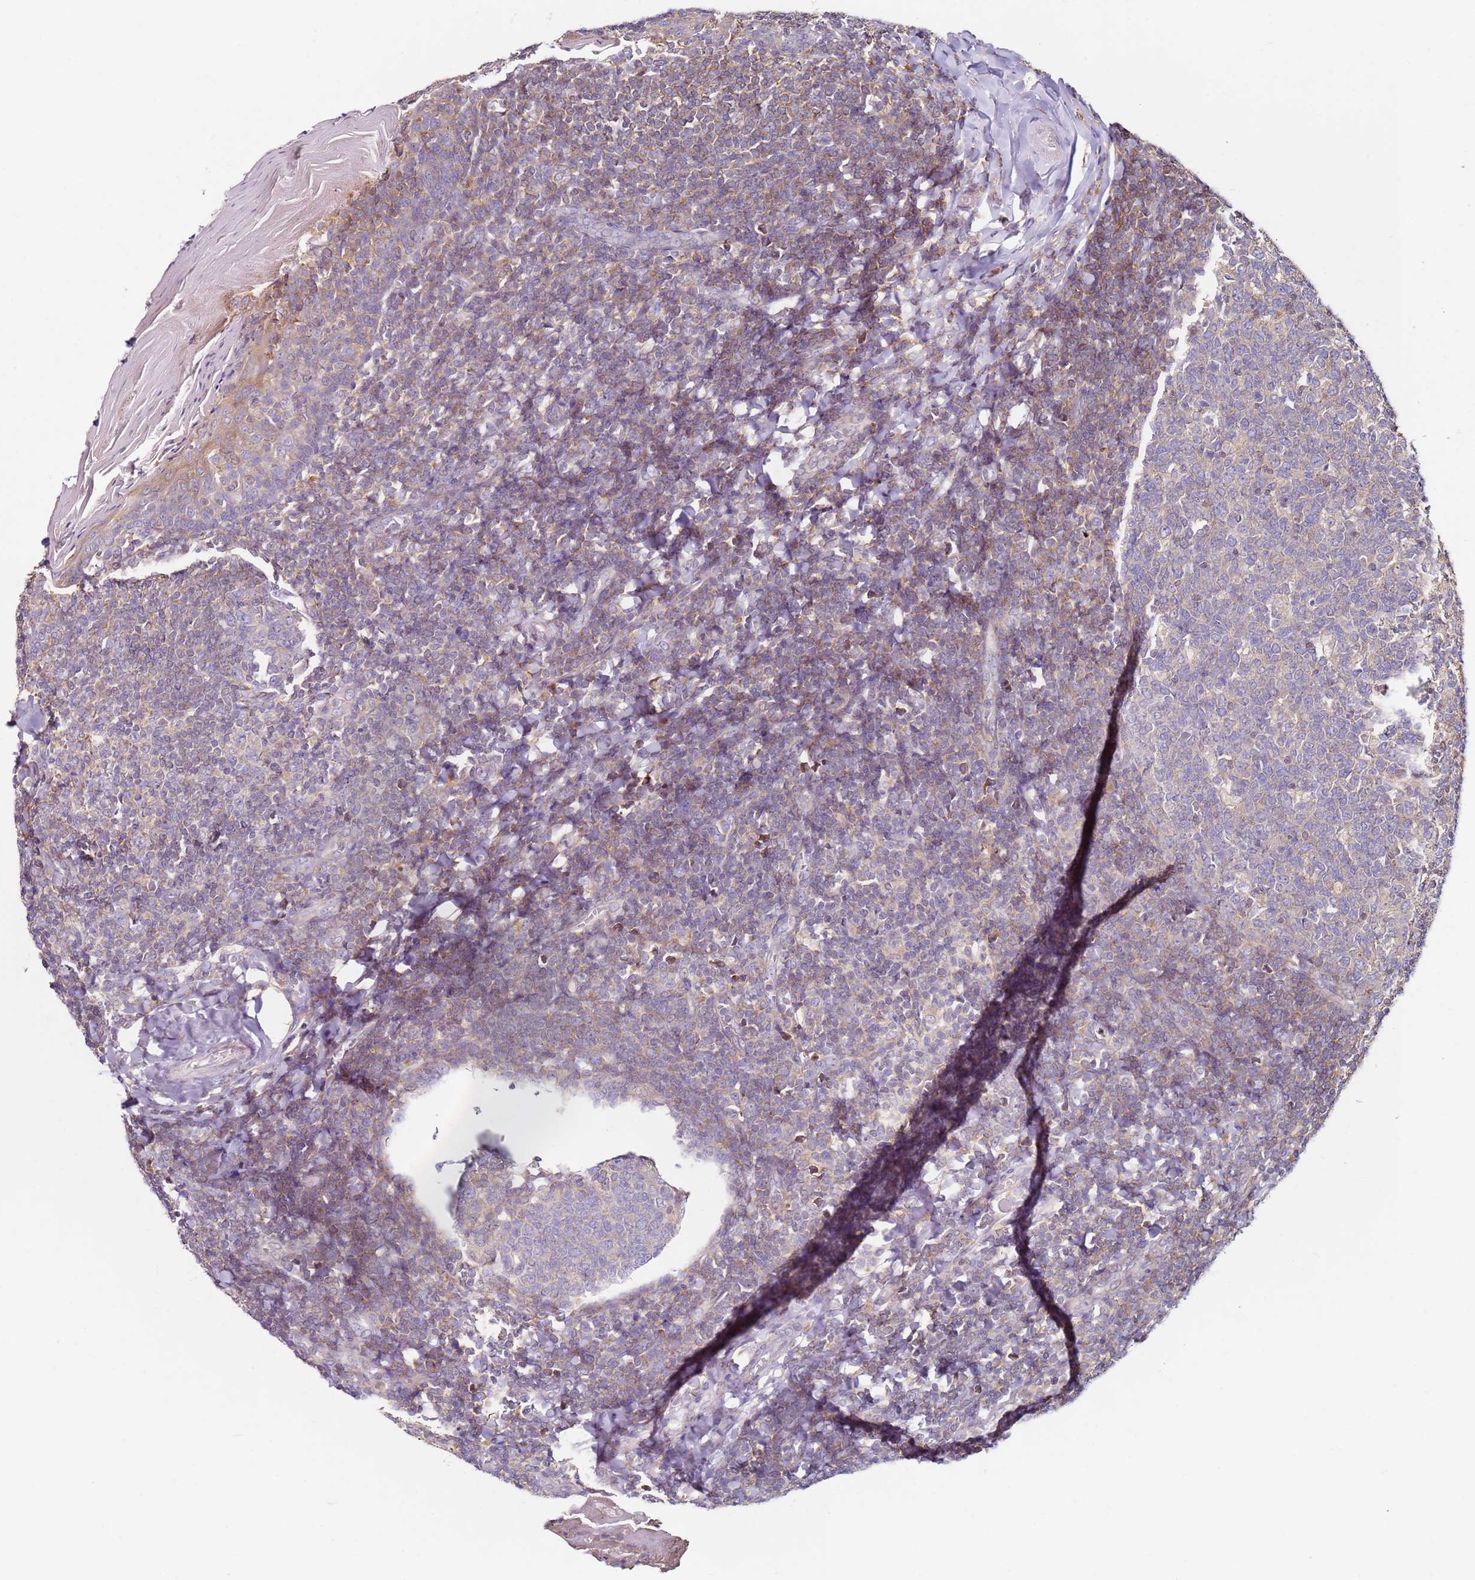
{"staining": {"intensity": "weak", "quantity": "<25%", "location": "cytoplasmic/membranous"}, "tissue": "tonsil", "cell_type": "Germinal center cells", "image_type": "normal", "snomed": [{"axis": "morphology", "description": "Normal tissue, NOS"}, {"axis": "topography", "description": "Tonsil"}], "caption": "A high-resolution histopathology image shows IHC staining of benign tonsil, which demonstrates no significant expression in germinal center cells.", "gene": "CNOT9", "patient": {"sex": "female", "age": 19}}